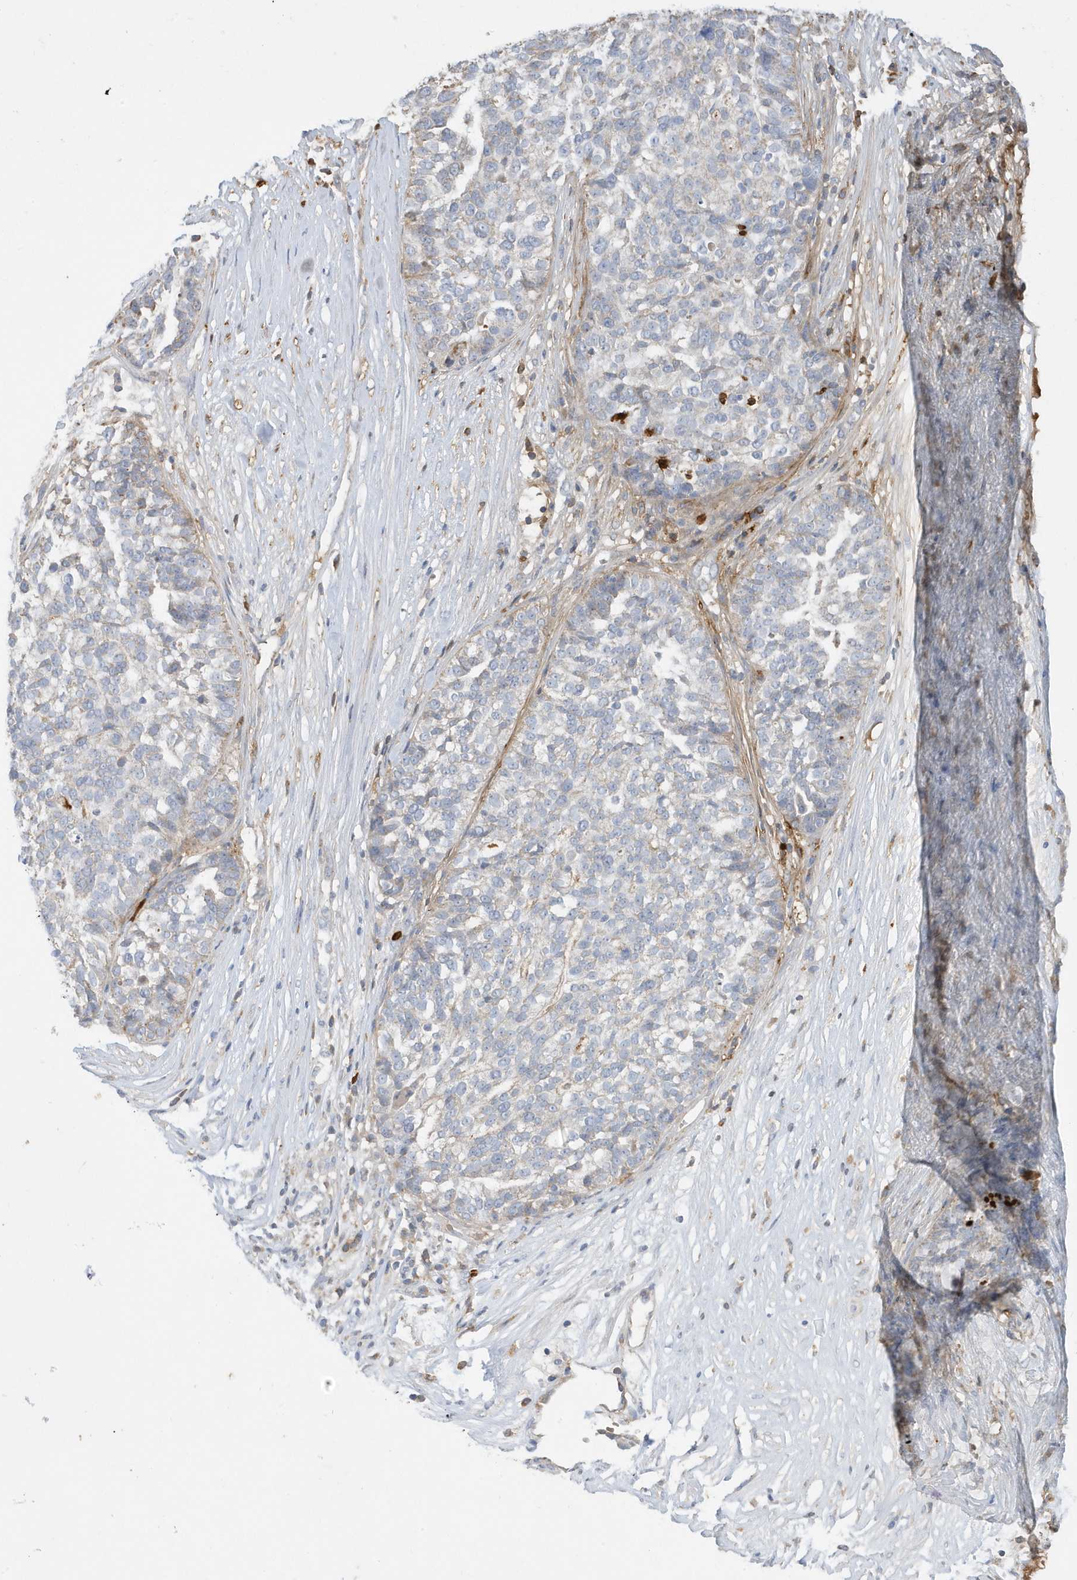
{"staining": {"intensity": "weak", "quantity": "<25%", "location": "cytoplasmic/membranous"}, "tissue": "ovarian cancer", "cell_type": "Tumor cells", "image_type": "cancer", "snomed": [{"axis": "morphology", "description": "Cystadenocarcinoma, serous, NOS"}, {"axis": "topography", "description": "Ovary"}], "caption": "Ovarian cancer was stained to show a protein in brown. There is no significant expression in tumor cells.", "gene": "DPP9", "patient": {"sex": "female", "age": 59}}